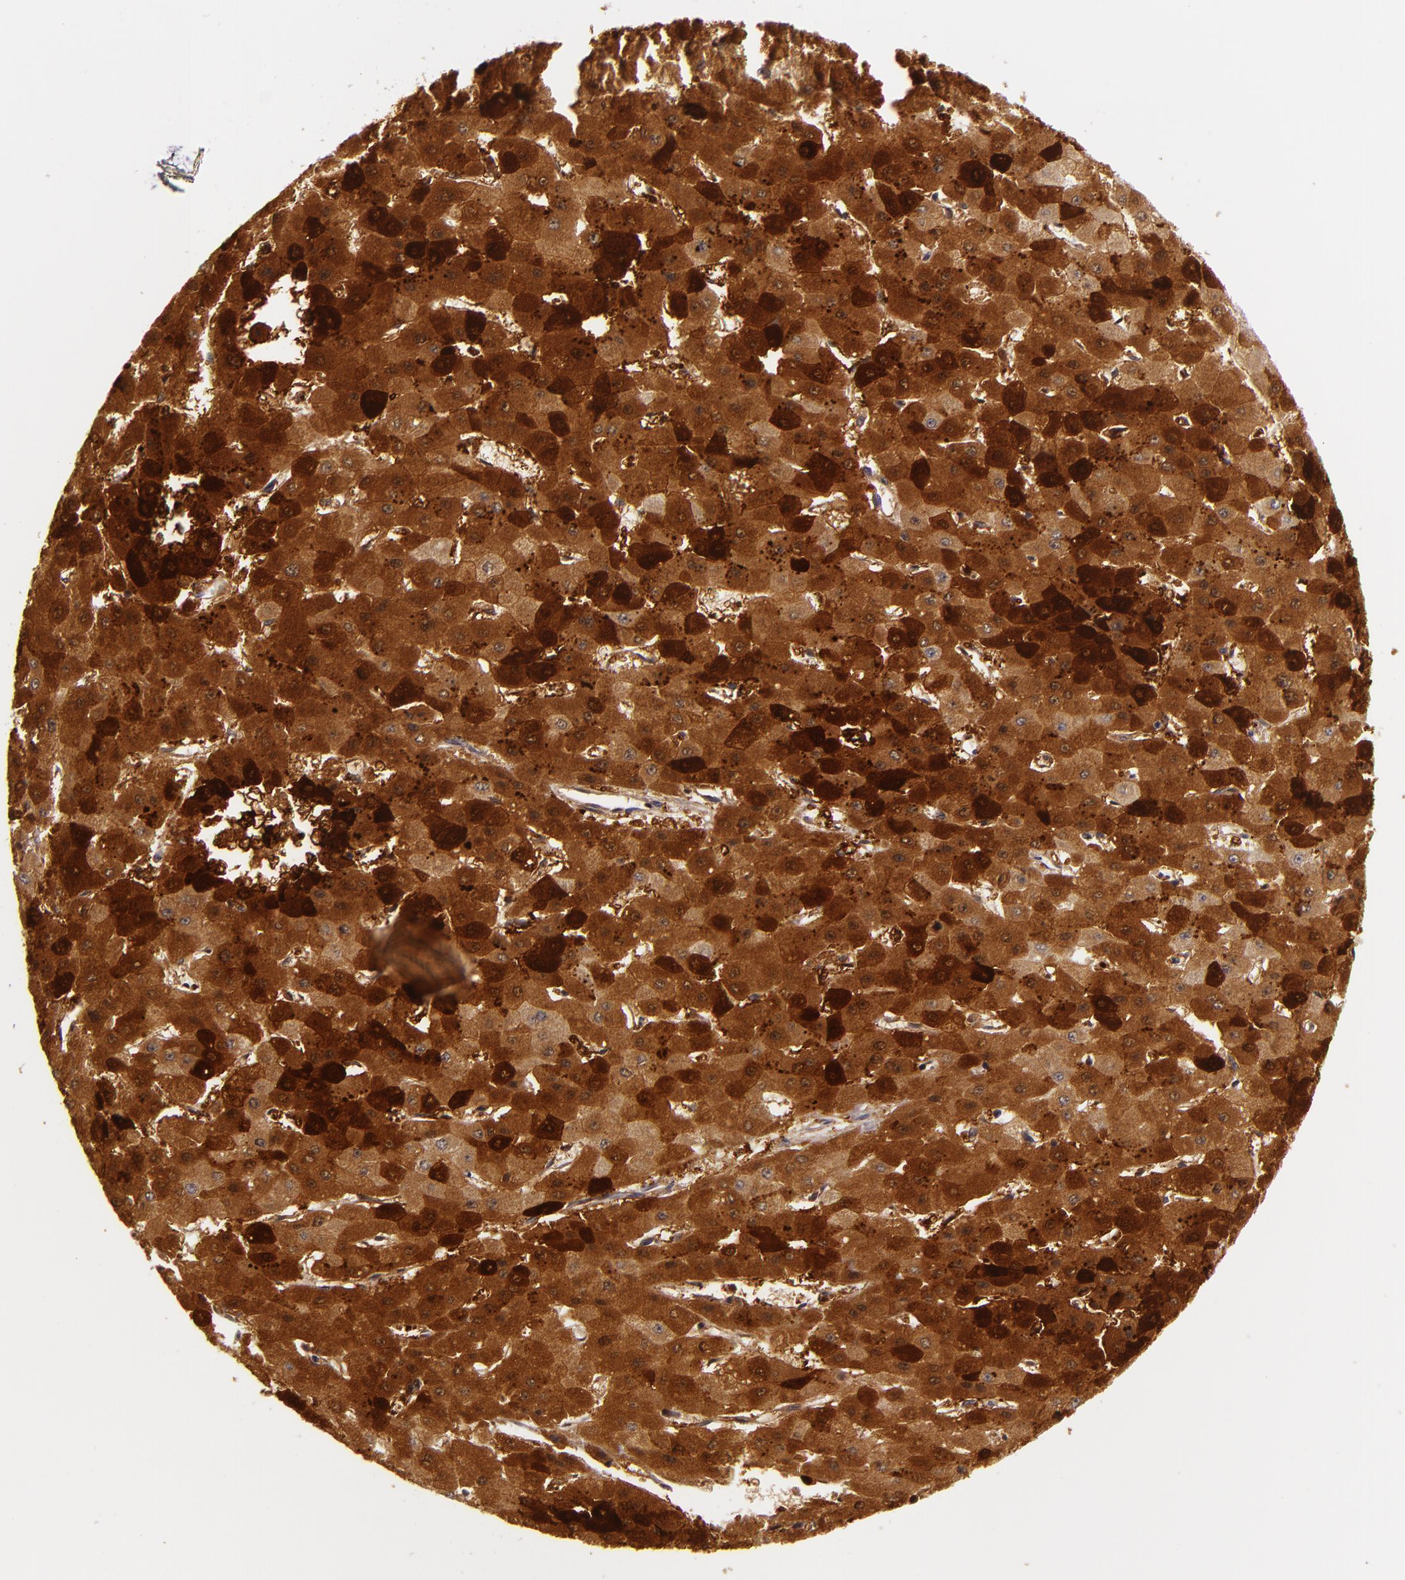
{"staining": {"intensity": "strong", "quantity": ">75%", "location": "cytoplasmic/membranous,nuclear"}, "tissue": "liver cancer", "cell_type": "Tumor cells", "image_type": "cancer", "snomed": [{"axis": "morphology", "description": "Carcinoma, Hepatocellular, NOS"}, {"axis": "topography", "description": "Liver"}], "caption": "A brown stain highlights strong cytoplasmic/membranous and nuclear positivity of a protein in liver hepatocellular carcinoma tumor cells.", "gene": "MT1A", "patient": {"sex": "female", "age": 52}}